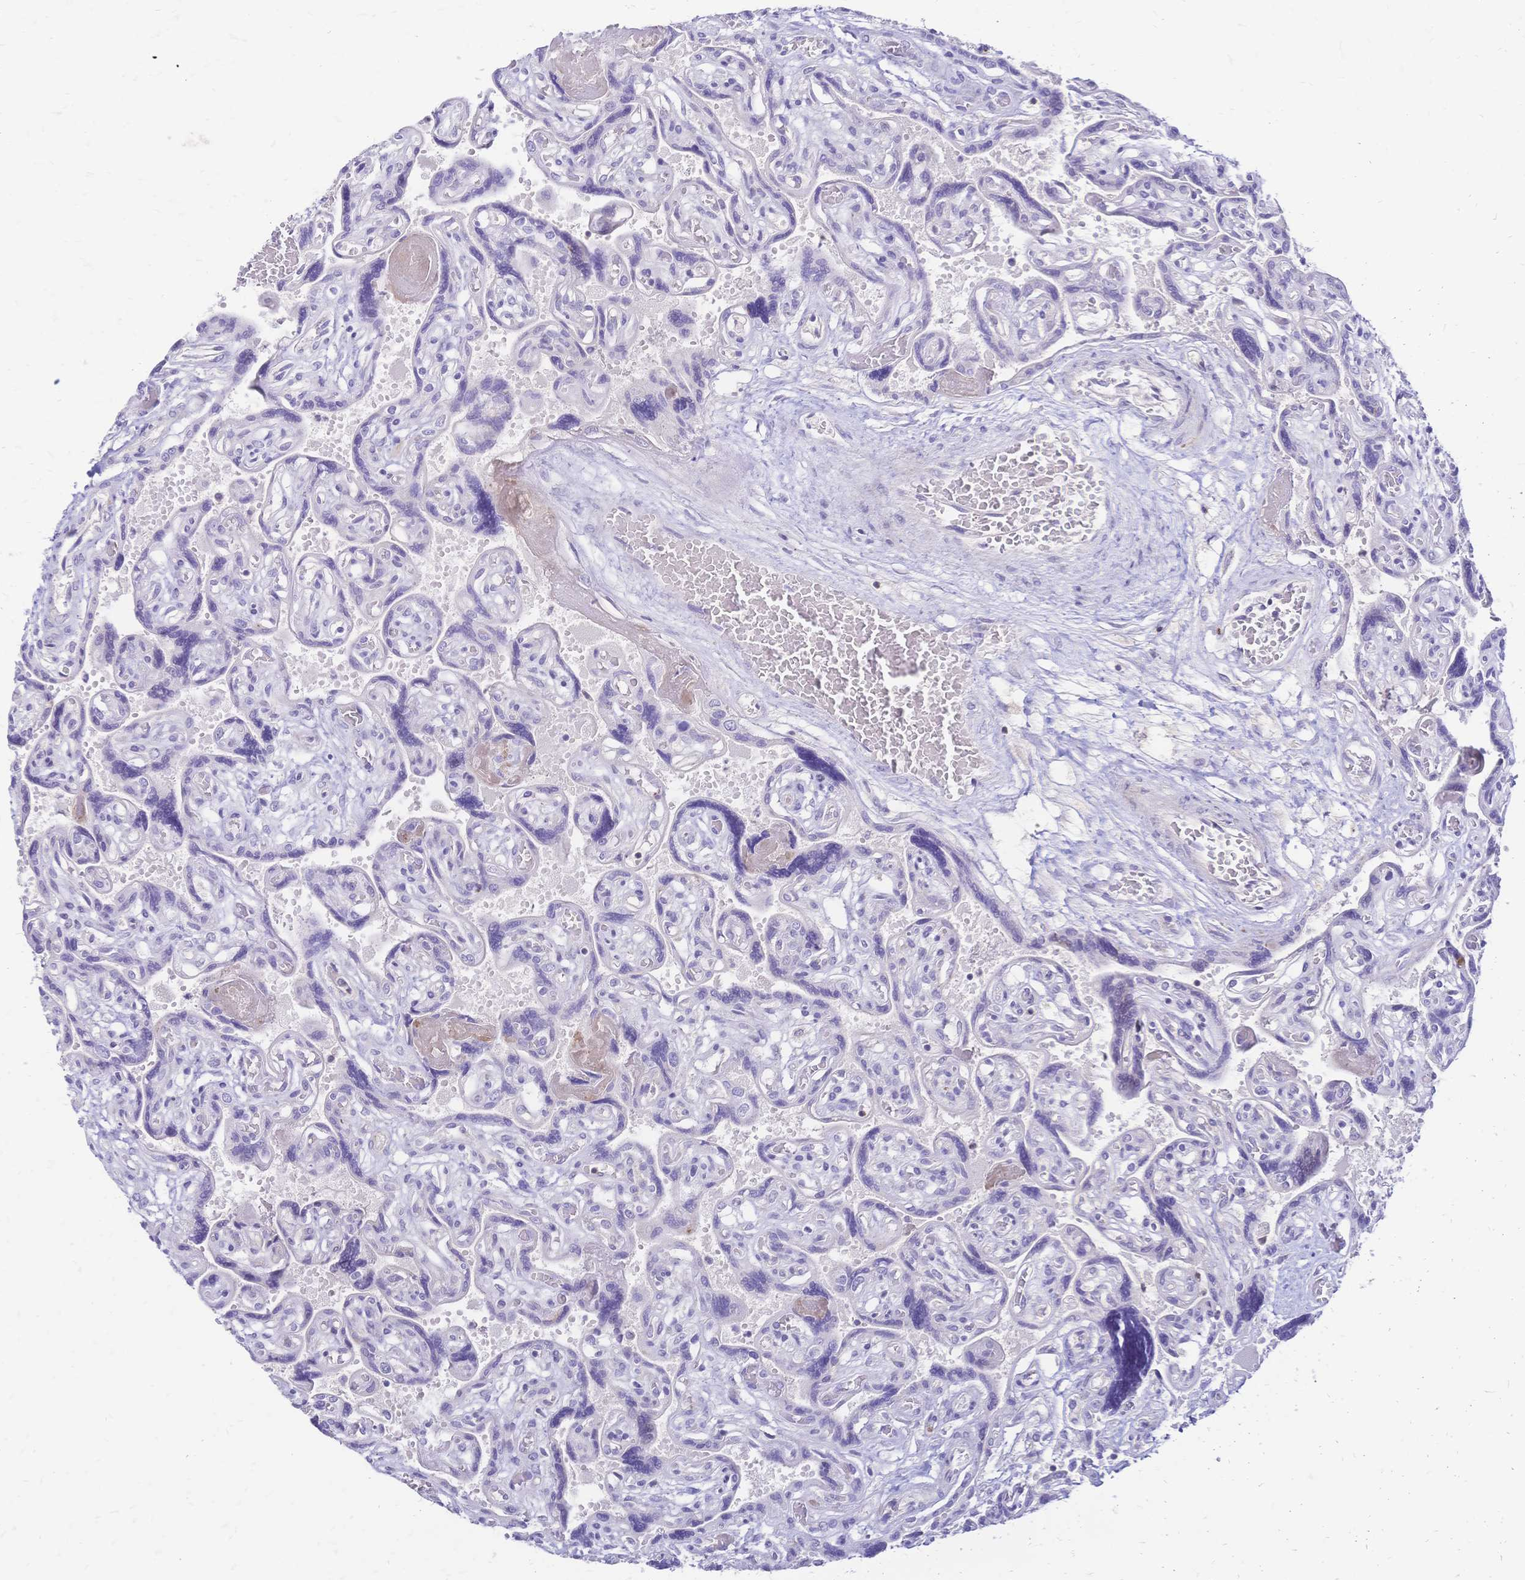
{"staining": {"intensity": "negative", "quantity": "none", "location": "none"}, "tissue": "placenta", "cell_type": "Decidual cells", "image_type": "normal", "snomed": [{"axis": "morphology", "description": "Normal tissue, NOS"}, {"axis": "topography", "description": "Placenta"}], "caption": "This photomicrograph is of normal placenta stained with immunohistochemistry (IHC) to label a protein in brown with the nuclei are counter-stained blue. There is no positivity in decidual cells. The staining is performed using DAB brown chromogen with nuclei counter-stained in using hematoxylin.", "gene": "IL2RA", "patient": {"sex": "female", "age": 32}}